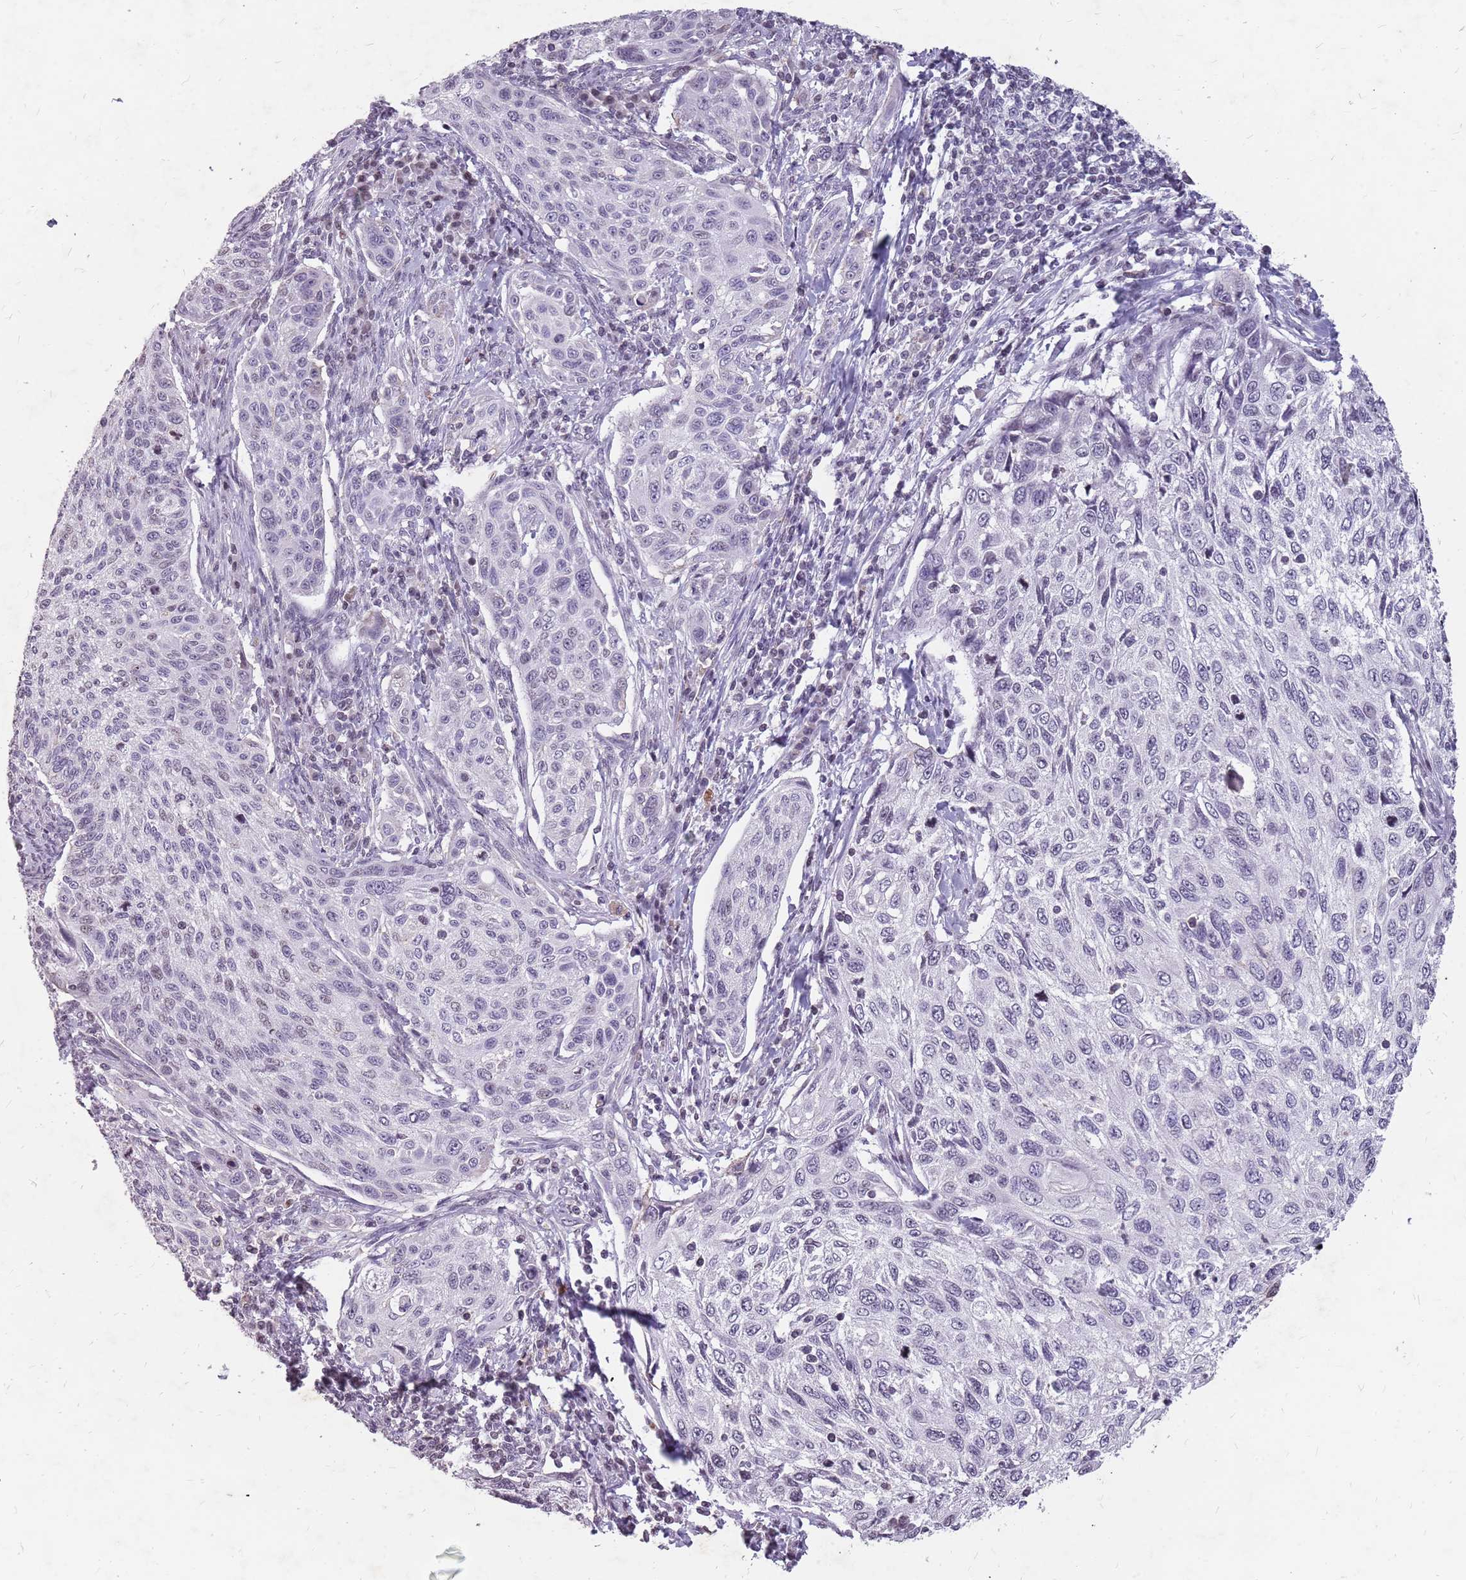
{"staining": {"intensity": "negative", "quantity": "none", "location": "none"}, "tissue": "cervical cancer", "cell_type": "Tumor cells", "image_type": "cancer", "snomed": [{"axis": "morphology", "description": "Squamous cell carcinoma, NOS"}, {"axis": "topography", "description": "Cervix"}], "caption": "Tumor cells are negative for protein expression in human squamous cell carcinoma (cervical).", "gene": "NEK6", "patient": {"sex": "female", "age": 70}}